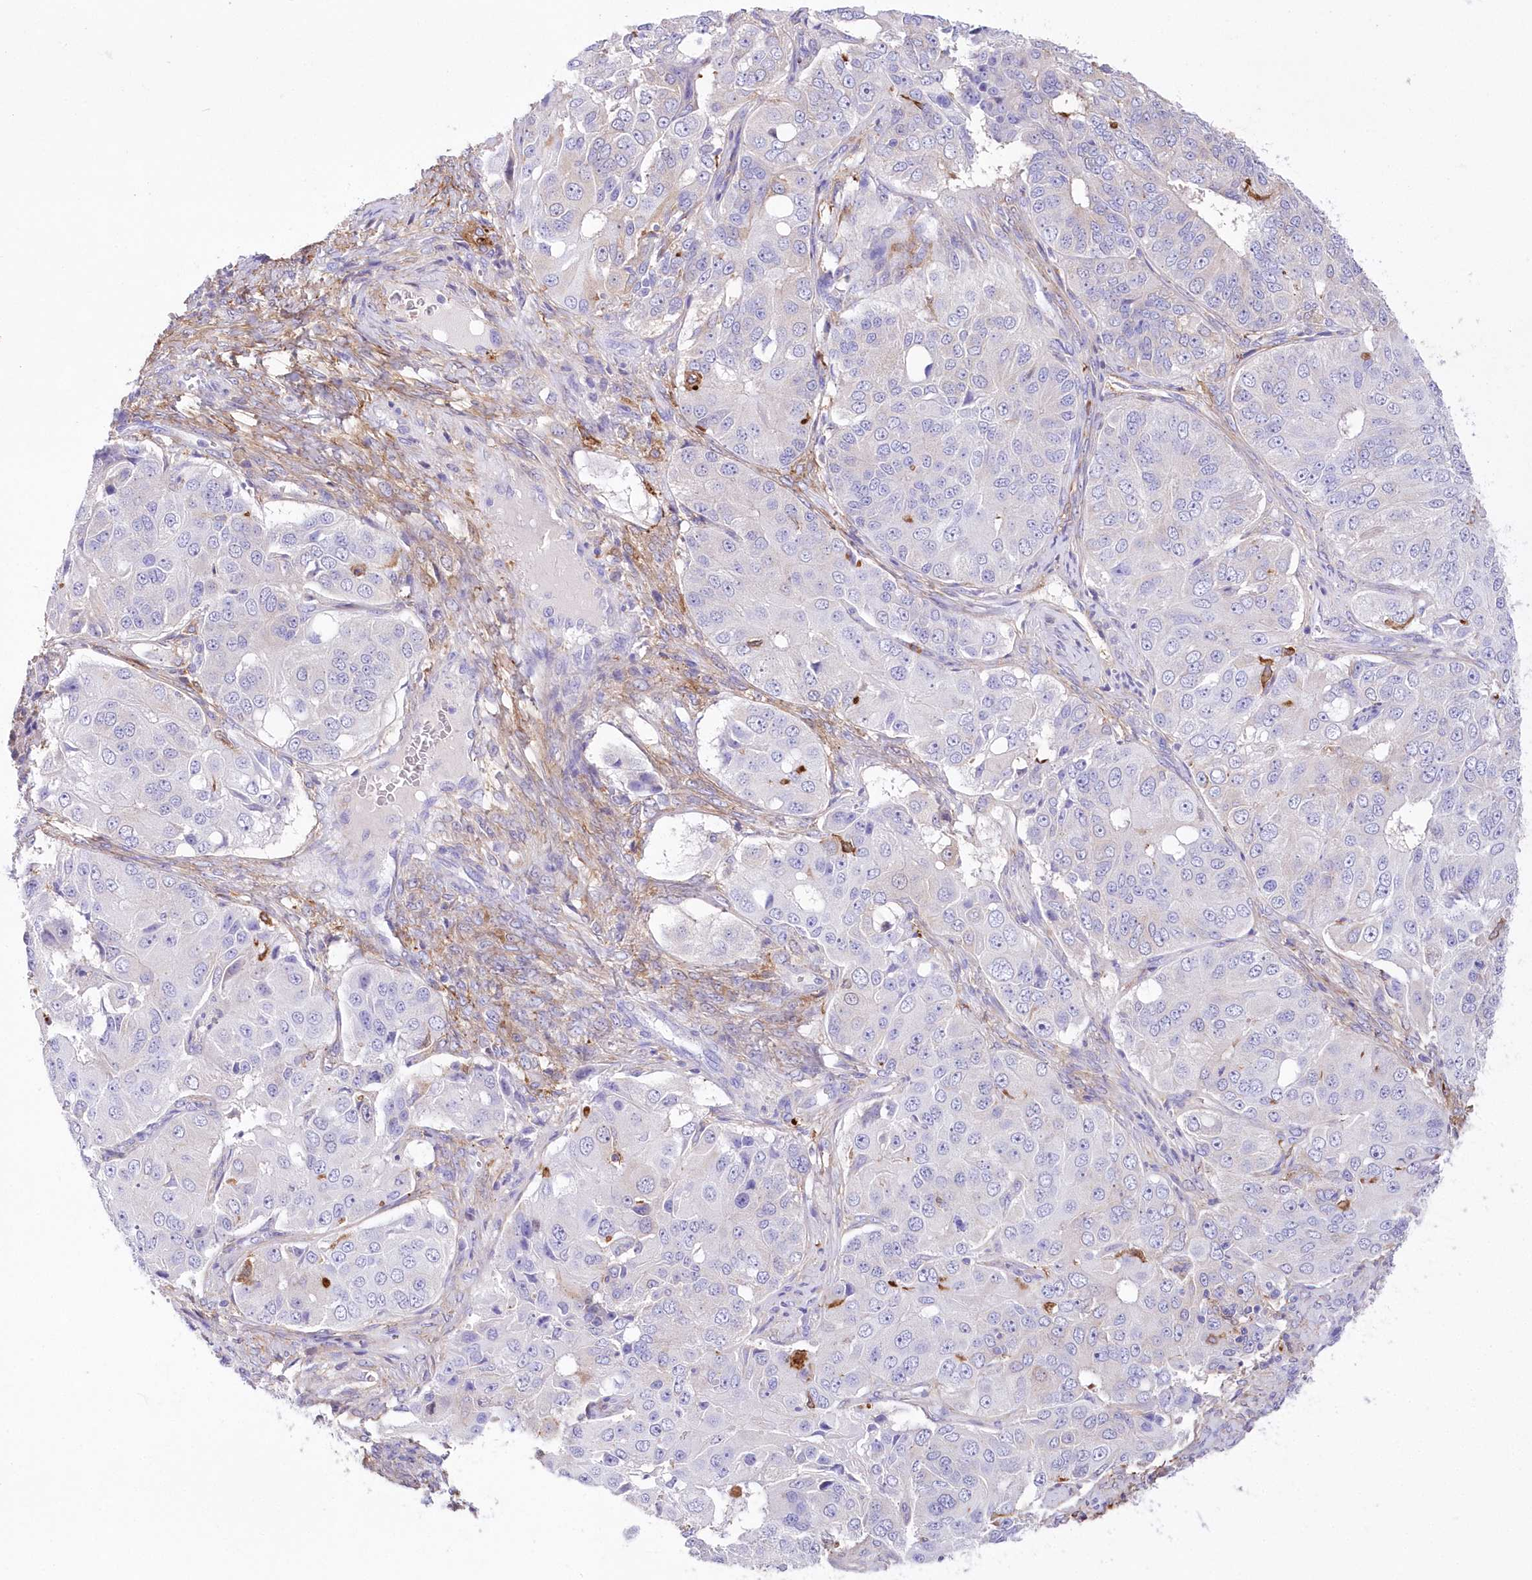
{"staining": {"intensity": "negative", "quantity": "none", "location": "none"}, "tissue": "ovarian cancer", "cell_type": "Tumor cells", "image_type": "cancer", "snomed": [{"axis": "morphology", "description": "Carcinoma, endometroid"}, {"axis": "topography", "description": "Ovary"}], "caption": "High magnification brightfield microscopy of ovarian cancer stained with DAB (3,3'-diaminobenzidine) (brown) and counterstained with hematoxylin (blue): tumor cells show no significant positivity. (DAB (3,3'-diaminobenzidine) immunohistochemistry (IHC) with hematoxylin counter stain).", "gene": "DNAJC19", "patient": {"sex": "female", "age": 51}}